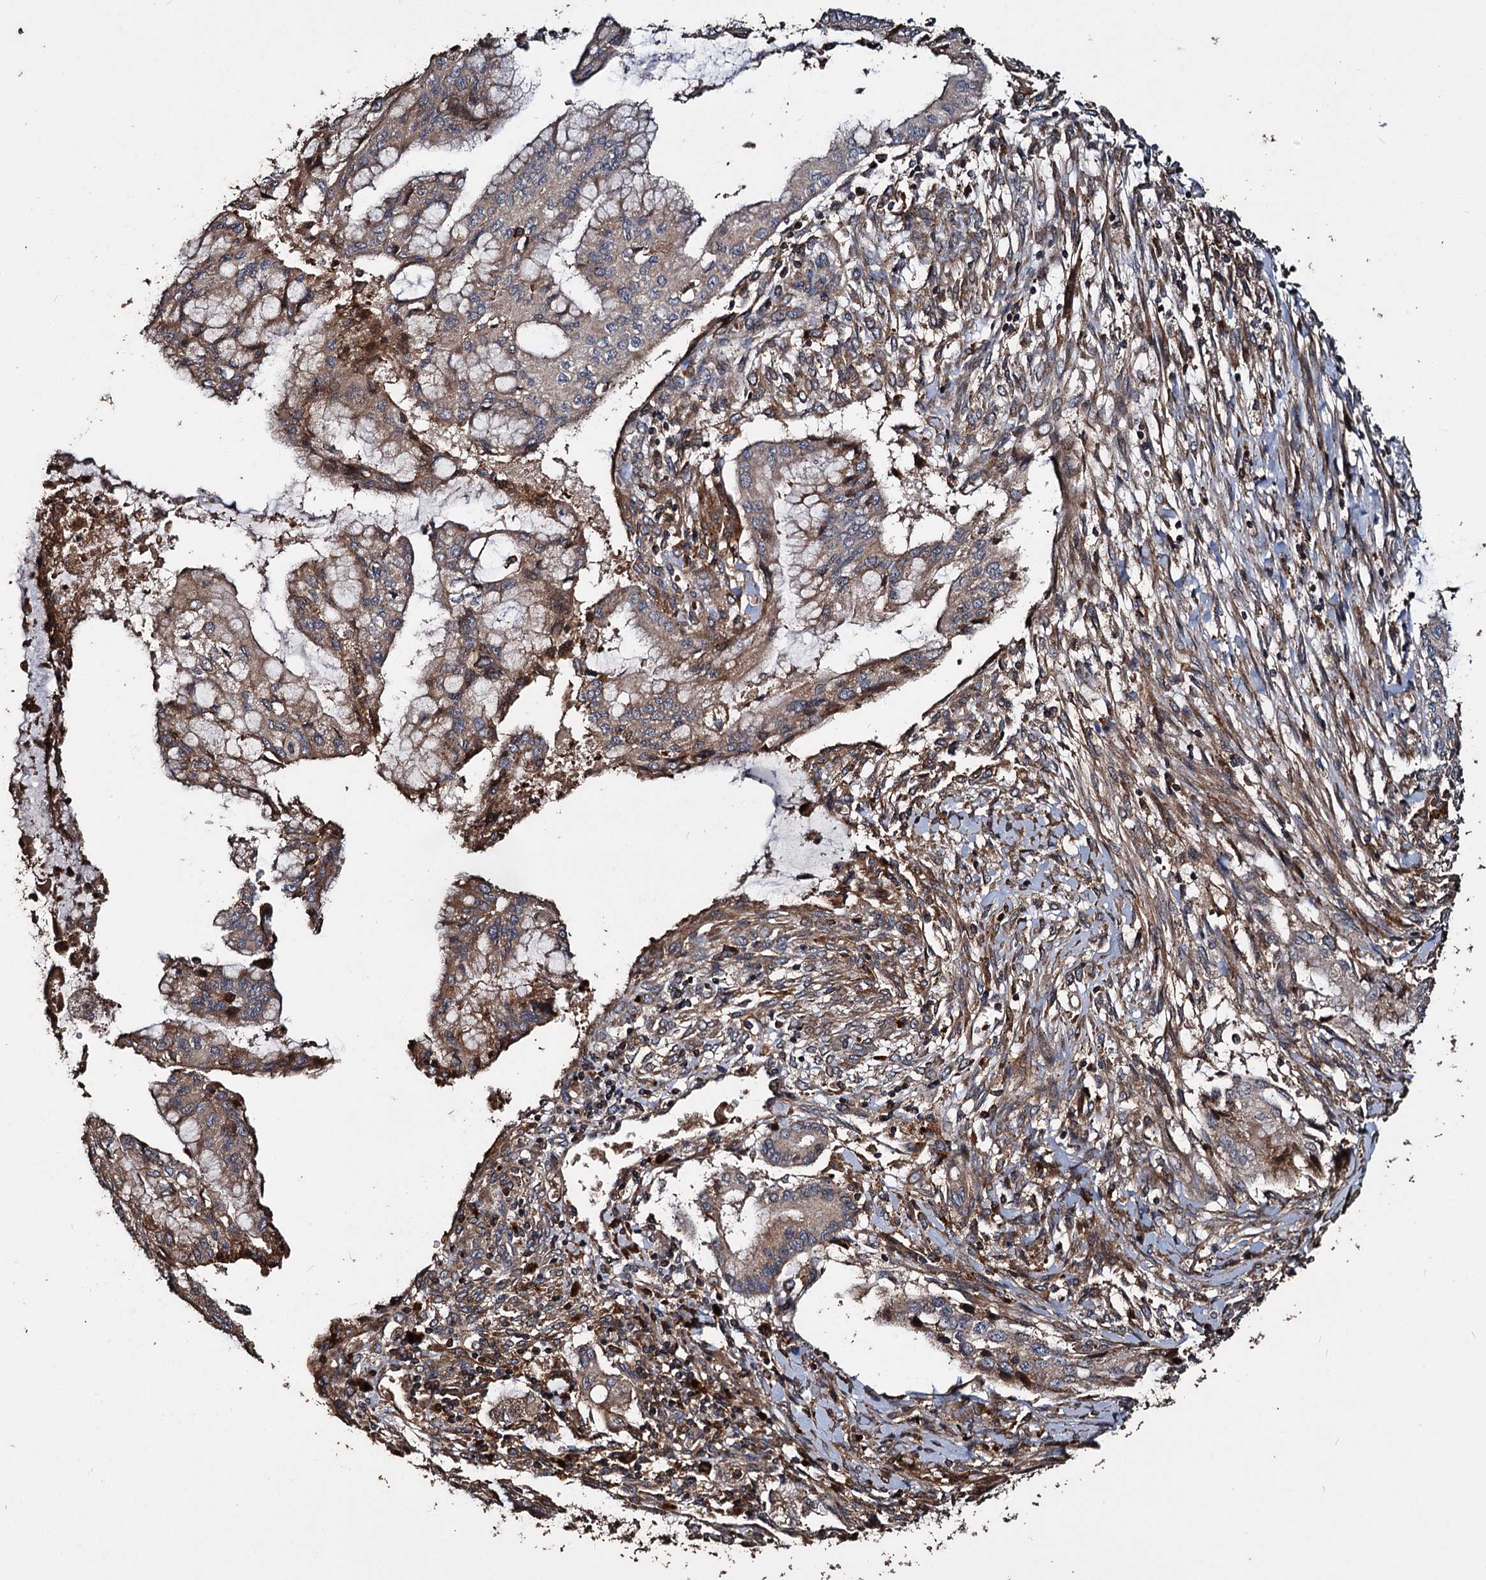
{"staining": {"intensity": "moderate", "quantity": "25%-75%", "location": "cytoplasmic/membranous"}, "tissue": "pancreatic cancer", "cell_type": "Tumor cells", "image_type": "cancer", "snomed": [{"axis": "morphology", "description": "Adenocarcinoma, NOS"}, {"axis": "topography", "description": "Pancreas"}], "caption": "This photomicrograph displays pancreatic cancer (adenocarcinoma) stained with immunohistochemistry to label a protein in brown. The cytoplasmic/membranous of tumor cells show moderate positivity for the protein. Nuclei are counter-stained blue.", "gene": "NOTCH2NLA", "patient": {"sex": "male", "age": 46}}